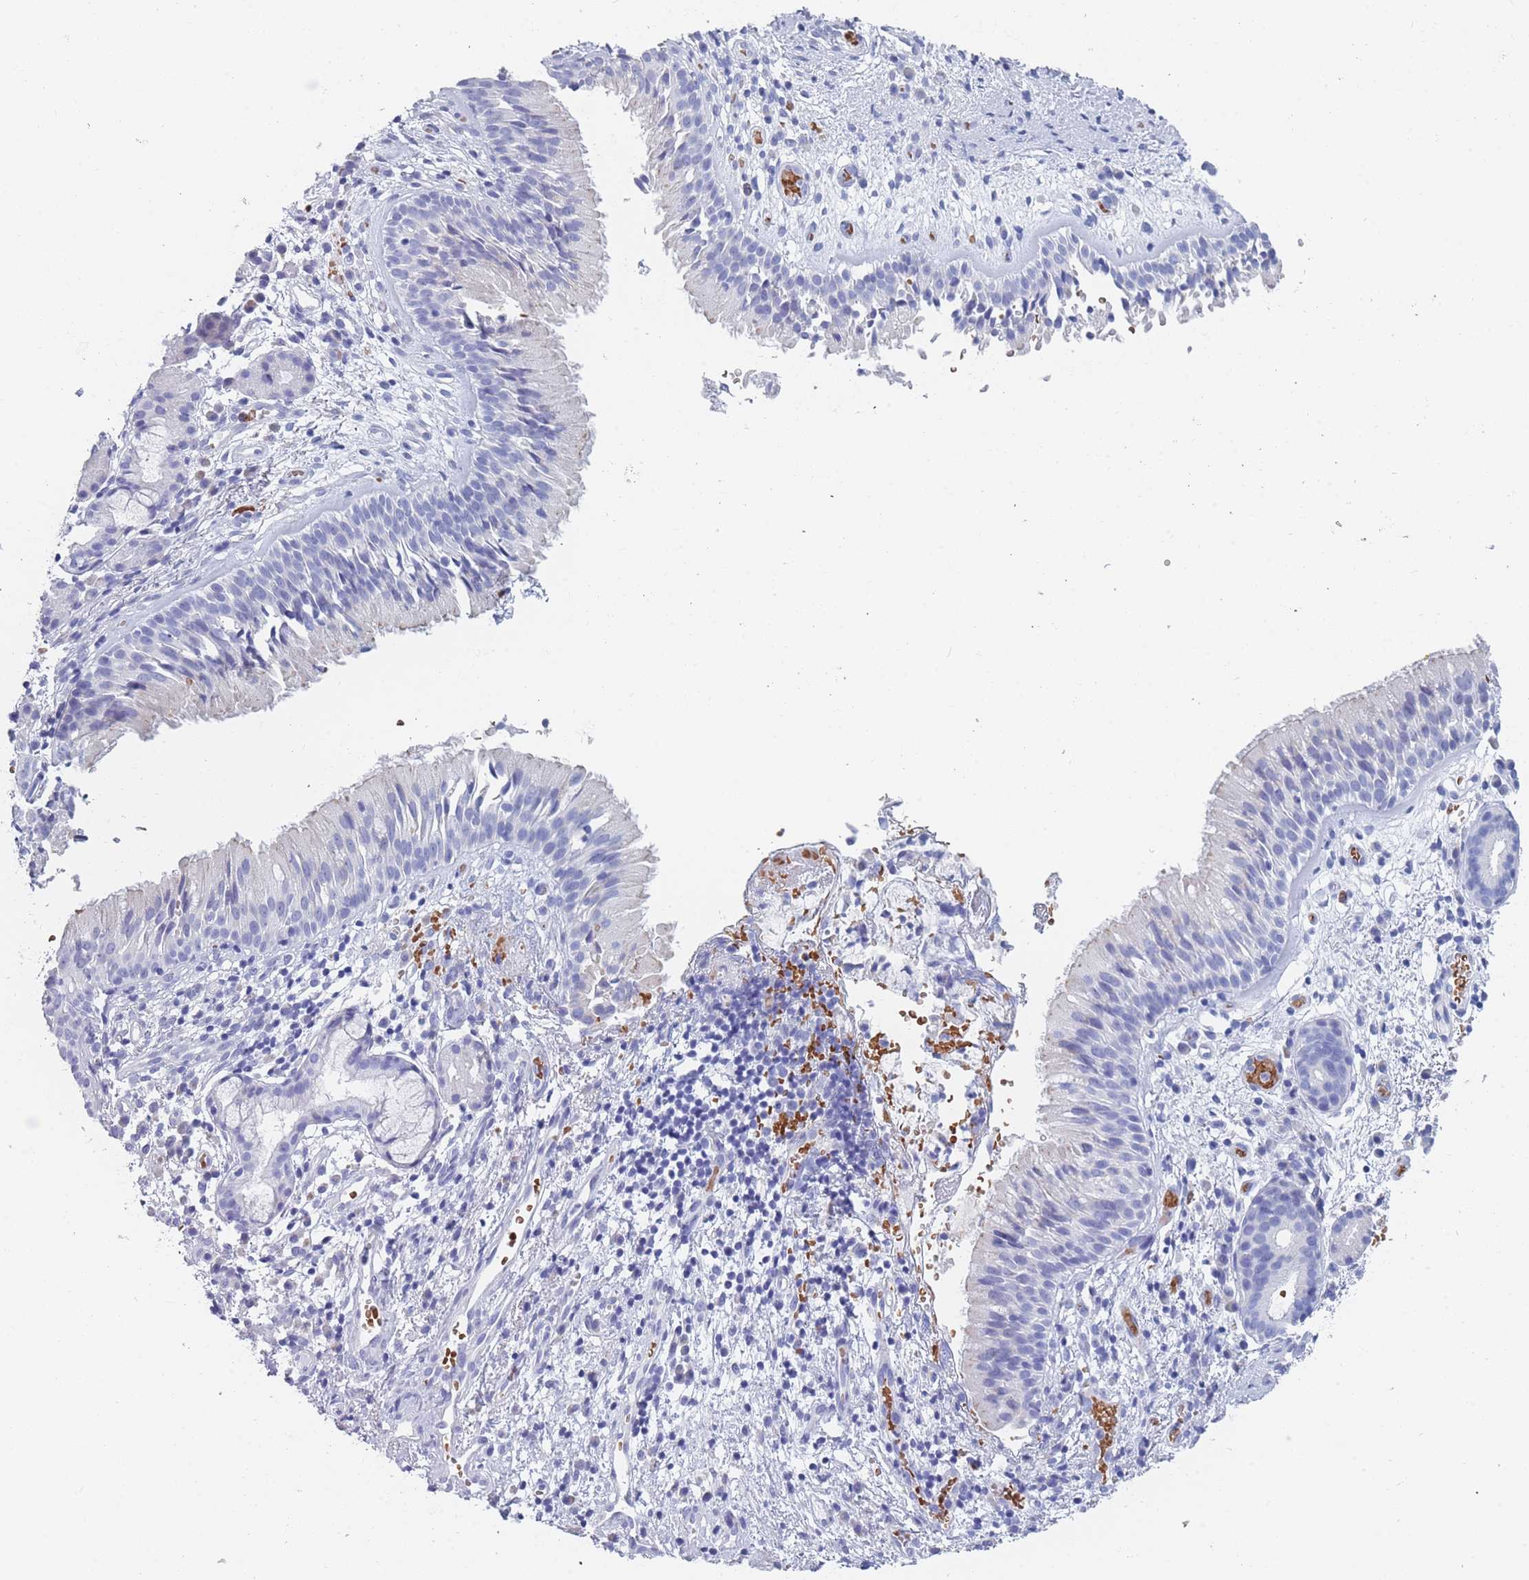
{"staining": {"intensity": "moderate", "quantity": "<25%", "location": "cytoplasmic/membranous"}, "tissue": "nasopharynx", "cell_type": "Respiratory epithelial cells", "image_type": "normal", "snomed": [{"axis": "morphology", "description": "Normal tissue, NOS"}, {"axis": "topography", "description": "Nasopharynx"}], "caption": "Protein staining of unremarkable nasopharynx demonstrates moderate cytoplasmic/membranous expression in approximately <25% of respiratory epithelial cells.", "gene": "OR5D16", "patient": {"sex": "male", "age": 65}}